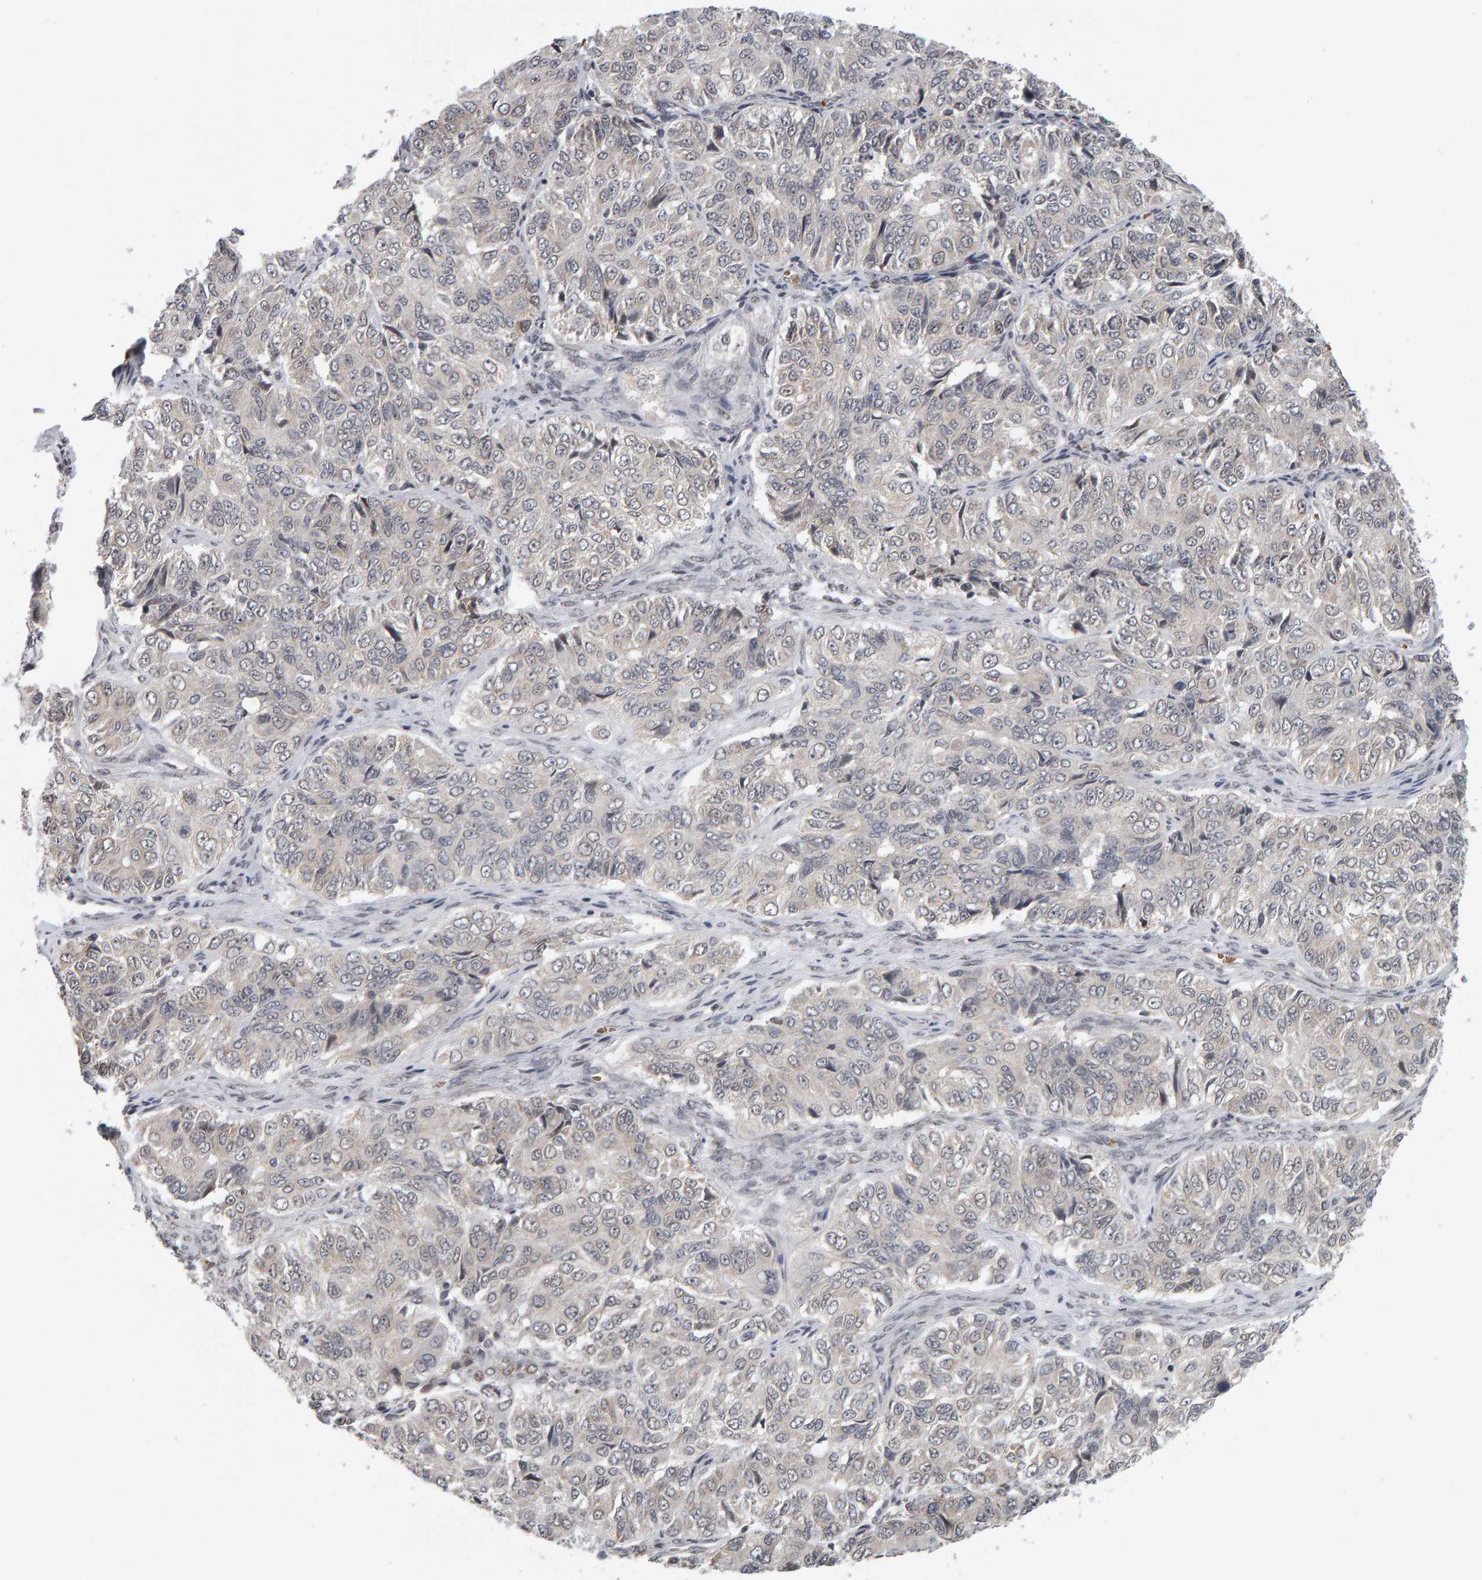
{"staining": {"intensity": "weak", "quantity": "<25%", "location": "cytoplasmic/membranous"}, "tissue": "ovarian cancer", "cell_type": "Tumor cells", "image_type": "cancer", "snomed": [{"axis": "morphology", "description": "Carcinoma, endometroid"}, {"axis": "topography", "description": "Ovary"}], "caption": "Immunohistochemical staining of endometroid carcinoma (ovarian) reveals no significant staining in tumor cells. The staining was performed using DAB to visualize the protein expression in brown, while the nuclei were stained in blue with hematoxylin (Magnification: 20x).", "gene": "DAP3", "patient": {"sex": "female", "age": 51}}